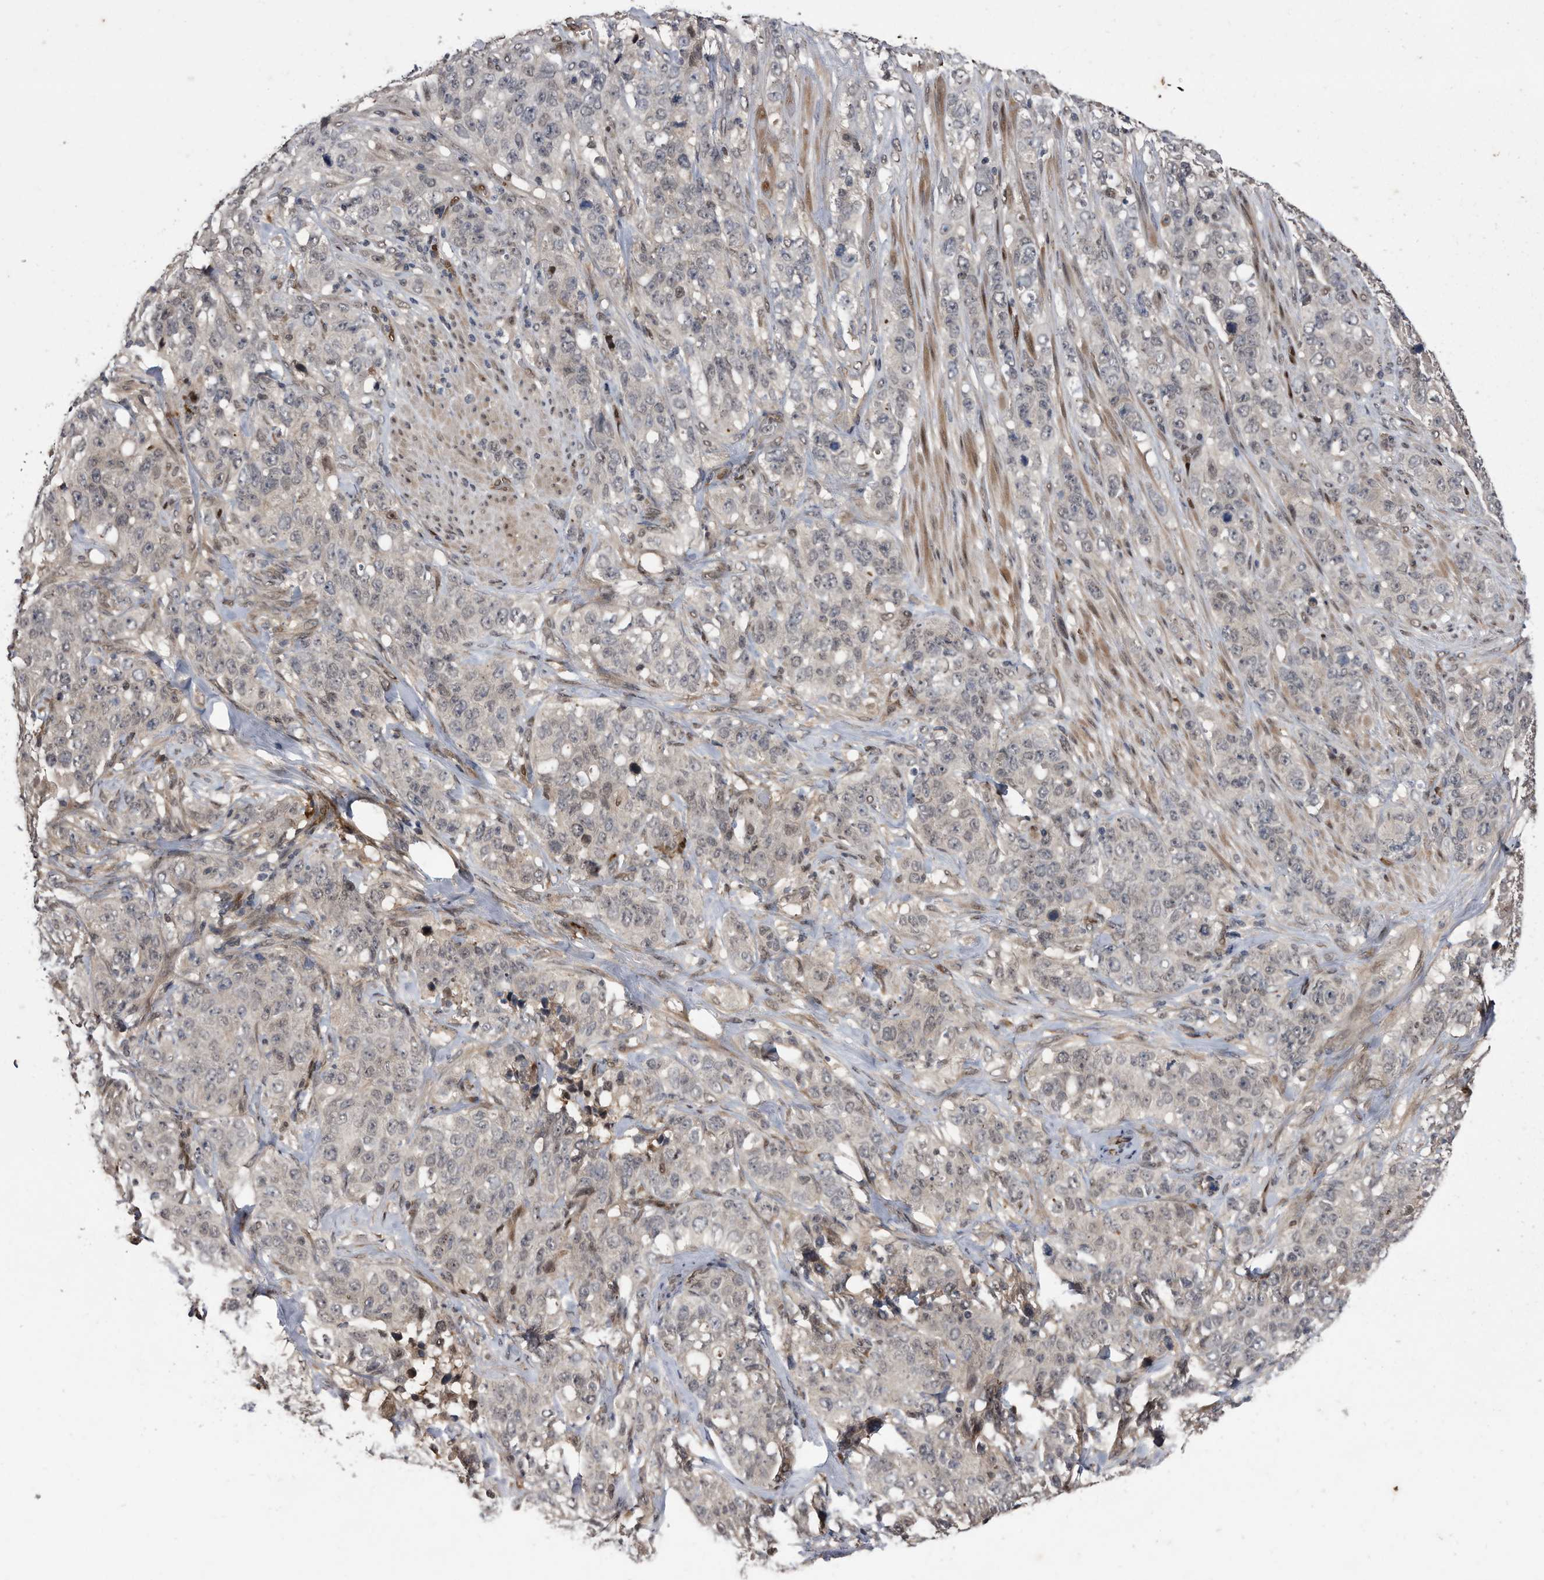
{"staining": {"intensity": "negative", "quantity": "none", "location": "none"}, "tissue": "stomach cancer", "cell_type": "Tumor cells", "image_type": "cancer", "snomed": [{"axis": "morphology", "description": "Adenocarcinoma, NOS"}, {"axis": "topography", "description": "Stomach"}], "caption": "Protein analysis of adenocarcinoma (stomach) displays no significant expression in tumor cells.", "gene": "RAD23B", "patient": {"sex": "male", "age": 48}}